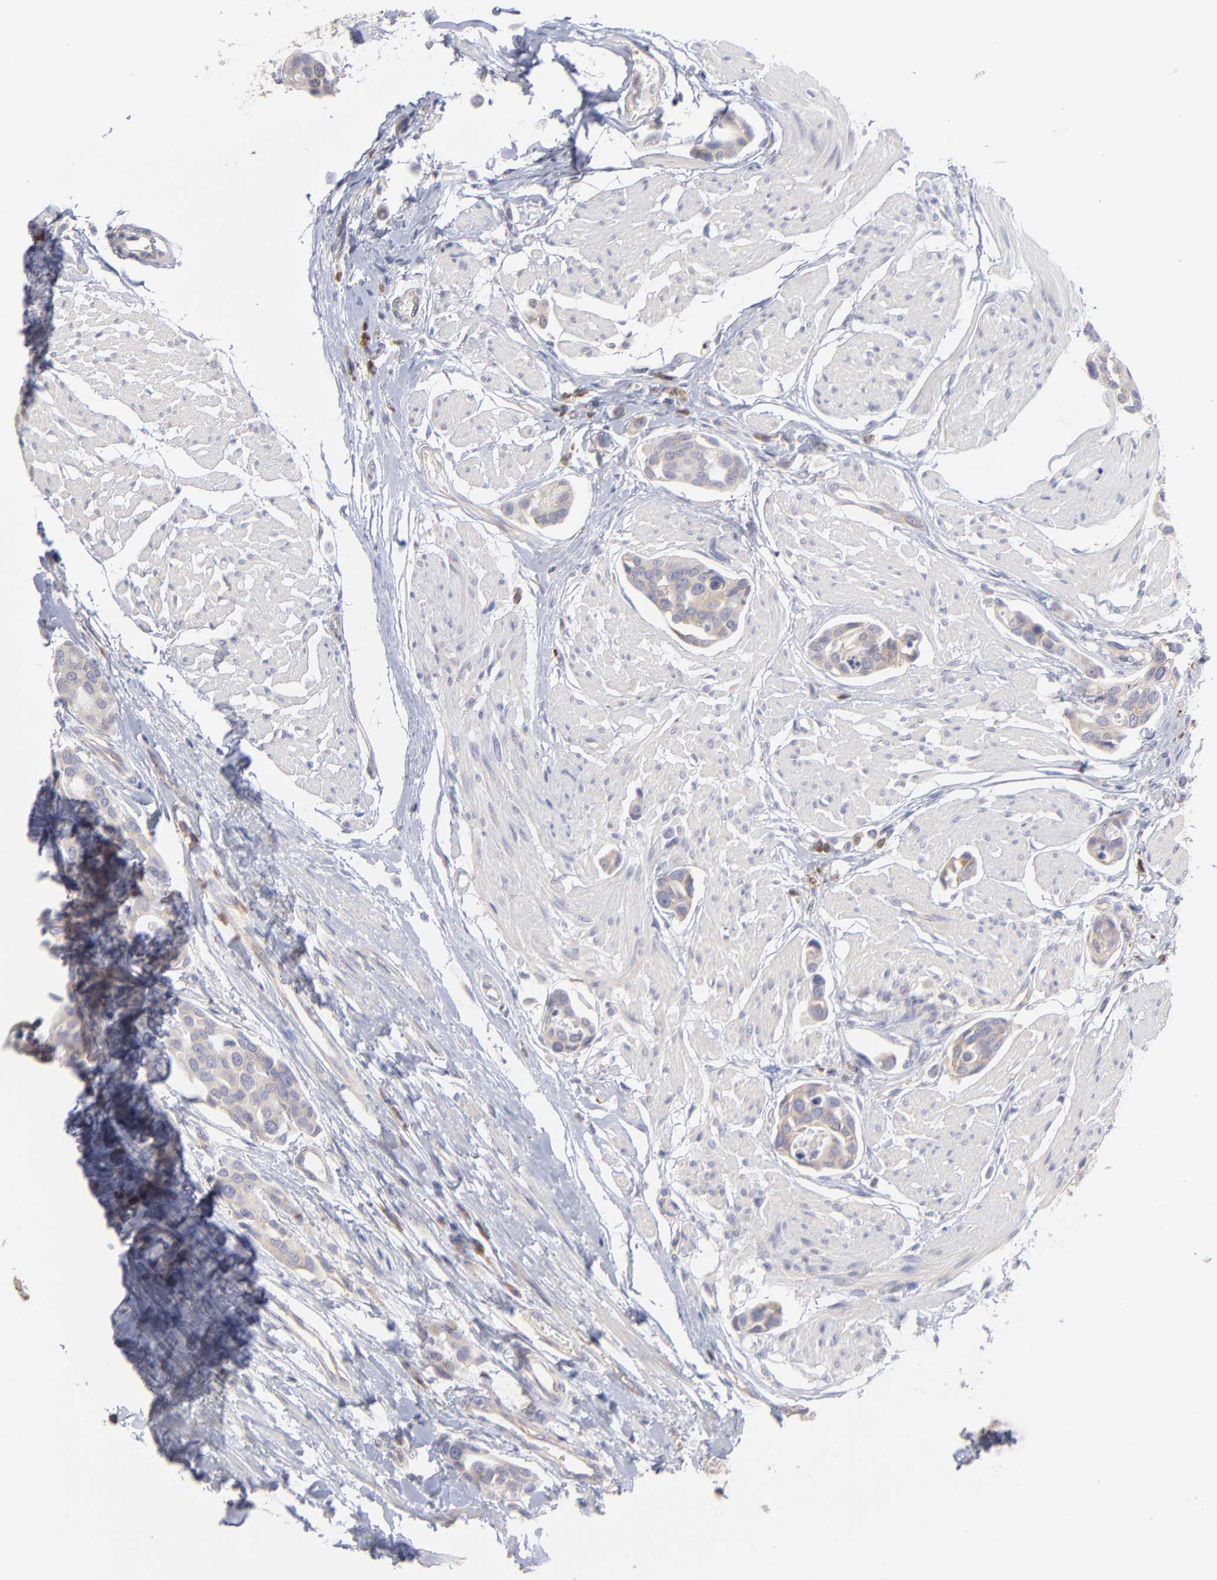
{"staining": {"intensity": "negative", "quantity": "none", "location": "none"}, "tissue": "urothelial cancer", "cell_type": "Tumor cells", "image_type": "cancer", "snomed": [{"axis": "morphology", "description": "Urothelial carcinoma, High grade"}, {"axis": "topography", "description": "Urinary bladder"}], "caption": "This is a image of IHC staining of urothelial cancer, which shows no staining in tumor cells. Nuclei are stained in blue.", "gene": "RPLP0", "patient": {"sex": "male", "age": 78}}